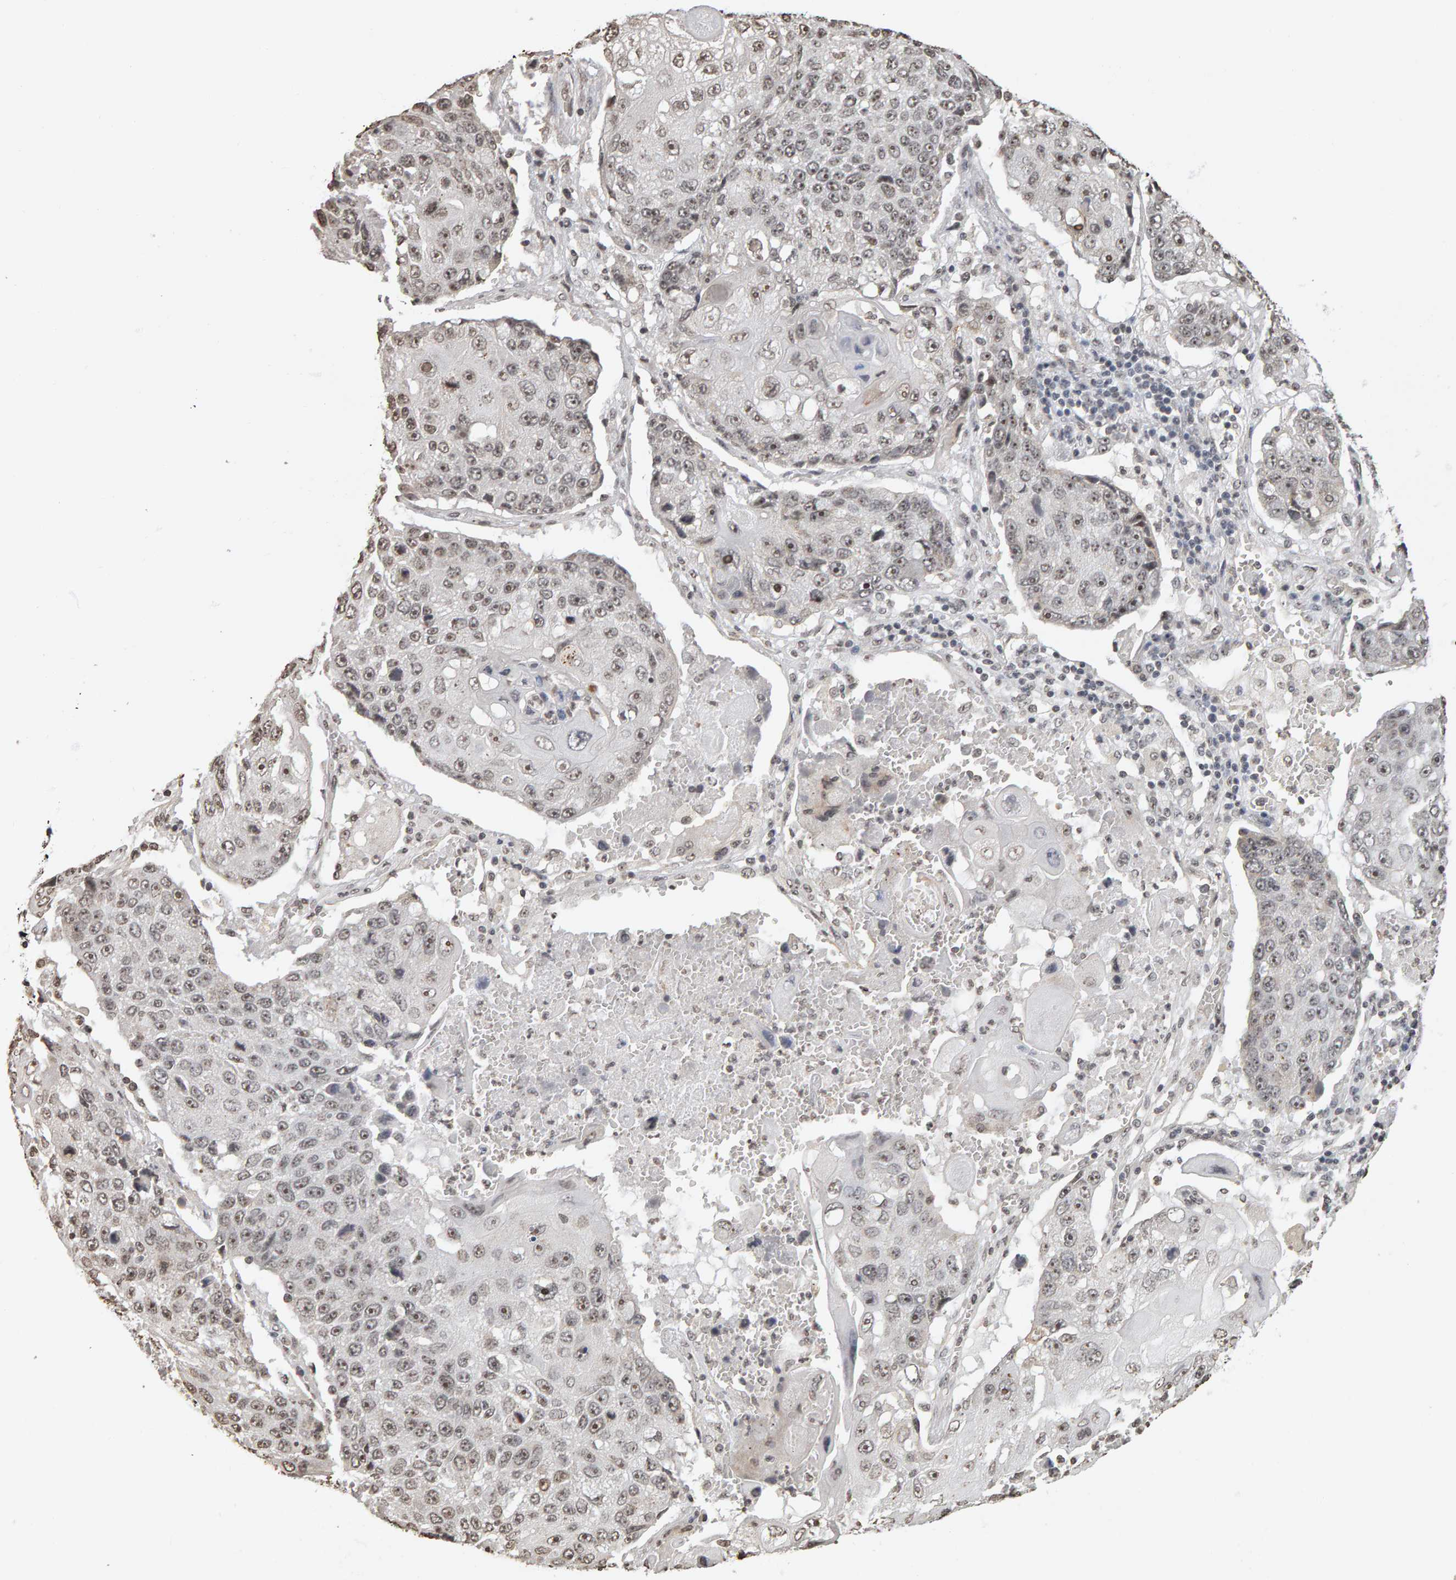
{"staining": {"intensity": "moderate", "quantity": ">75%", "location": "nuclear"}, "tissue": "lung cancer", "cell_type": "Tumor cells", "image_type": "cancer", "snomed": [{"axis": "morphology", "description": "Squamous cell carcinoma, NOS"}, {"axis": "topography", "description": "Lung"}], "caption": "Protein expression analysis of human lung cancer reveals moderate nuclear staining in about >75% of tumor cells.", "gene": "AFF4", "patient": {"sex": "male", "age": 61}}